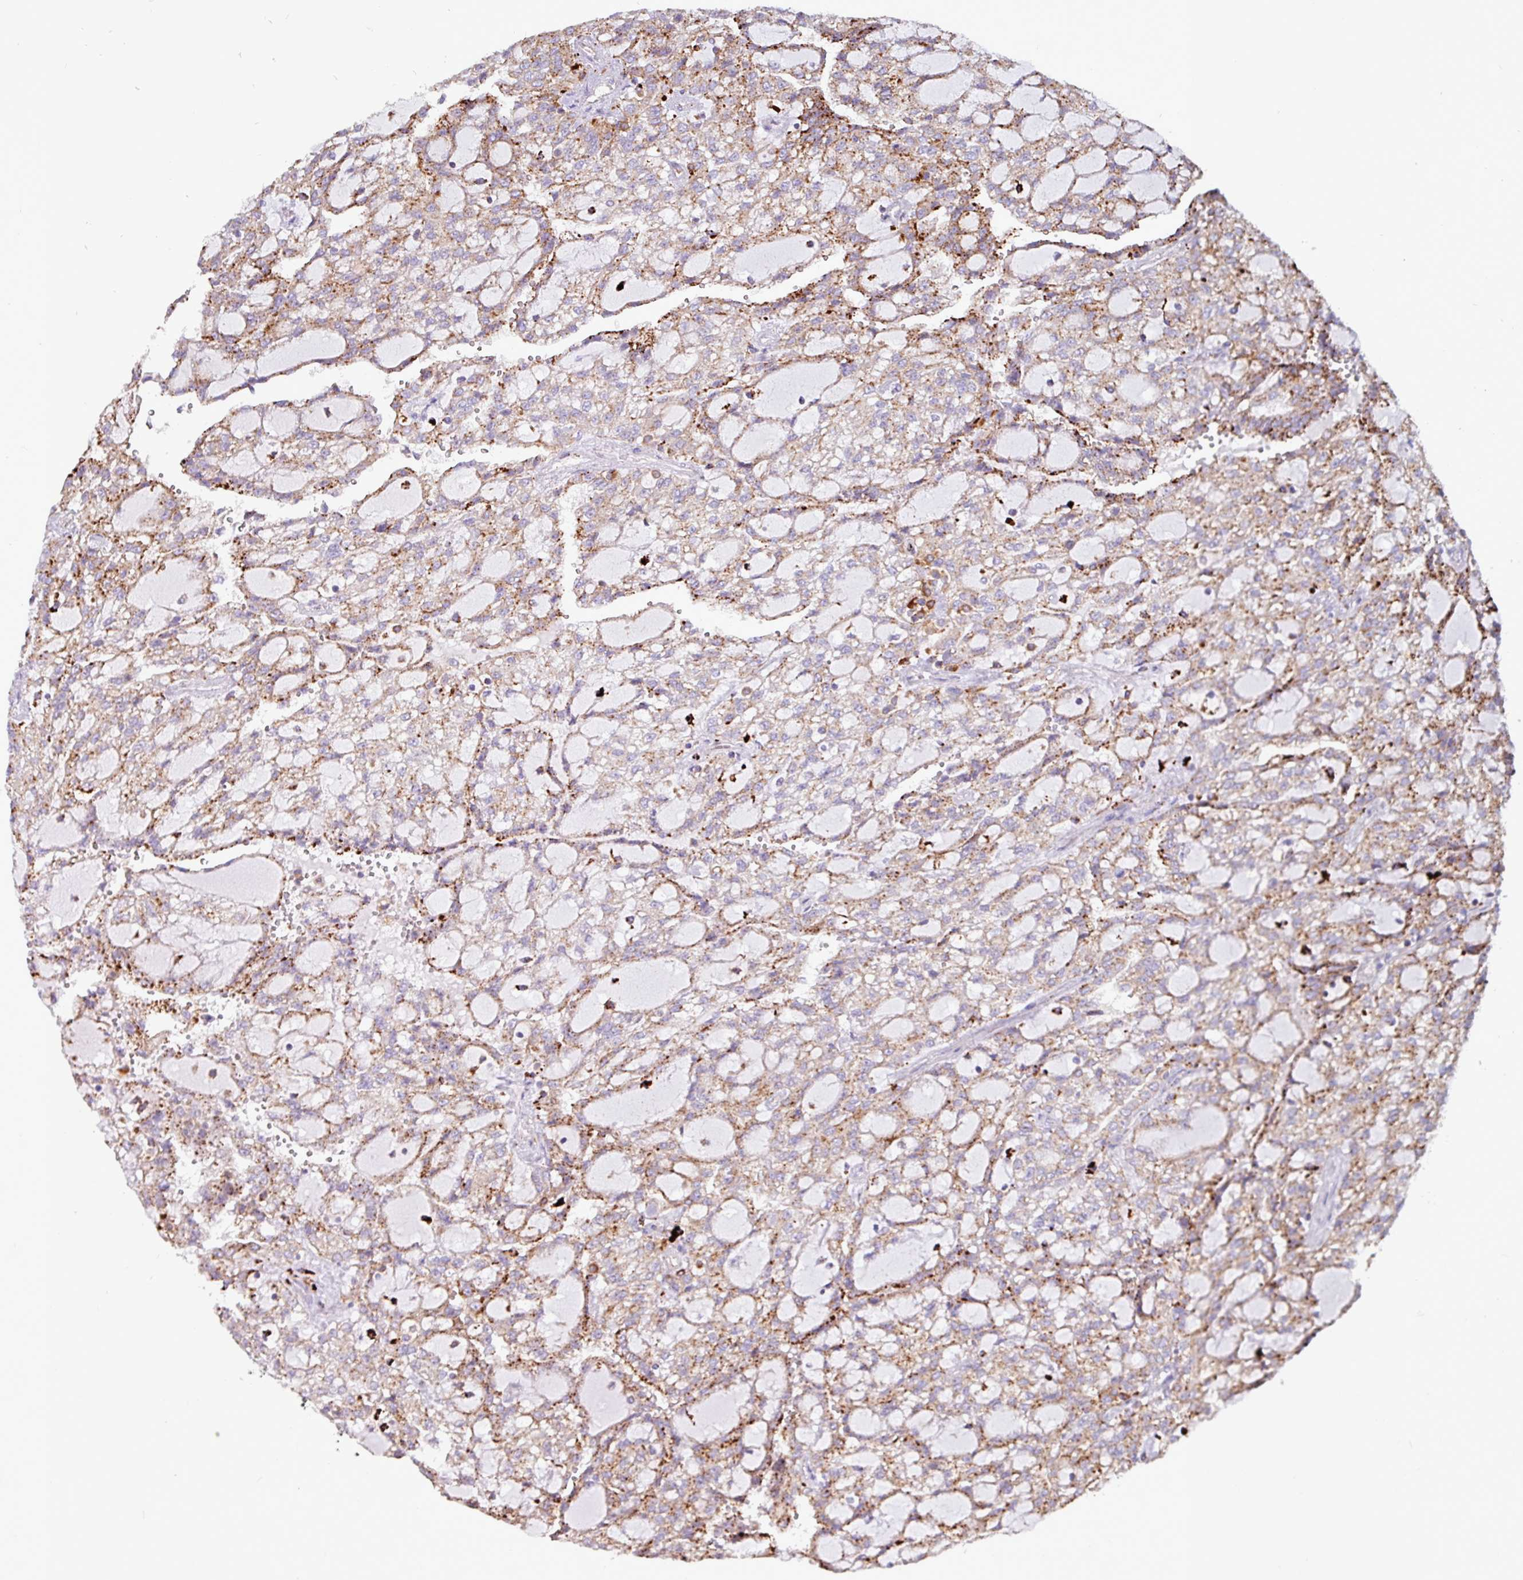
{"staining": {"intensity": "moderate", "quantity": ">75%", "location": "cytoplasmic/membranous"}, "tissue": "renal cancer", "cell_type": "Tumor cells", "image_type": "cancer", "snomed": [{"axis": "morphology", "description": "Adenocarcinoma, NOS"}, {"axis": "topography", "description": "Kidney"}], "caption": "Renal cancer (adenocarcinoma) stained with DAB (3,3'-diaminobenzidine) IHC demonstrates medium levels of moderate cytoplasmic/membranous staining in about >75% of tumor cells.", "gene": "AMIGO2", "patient": {"sex": "male", "age": 63}}